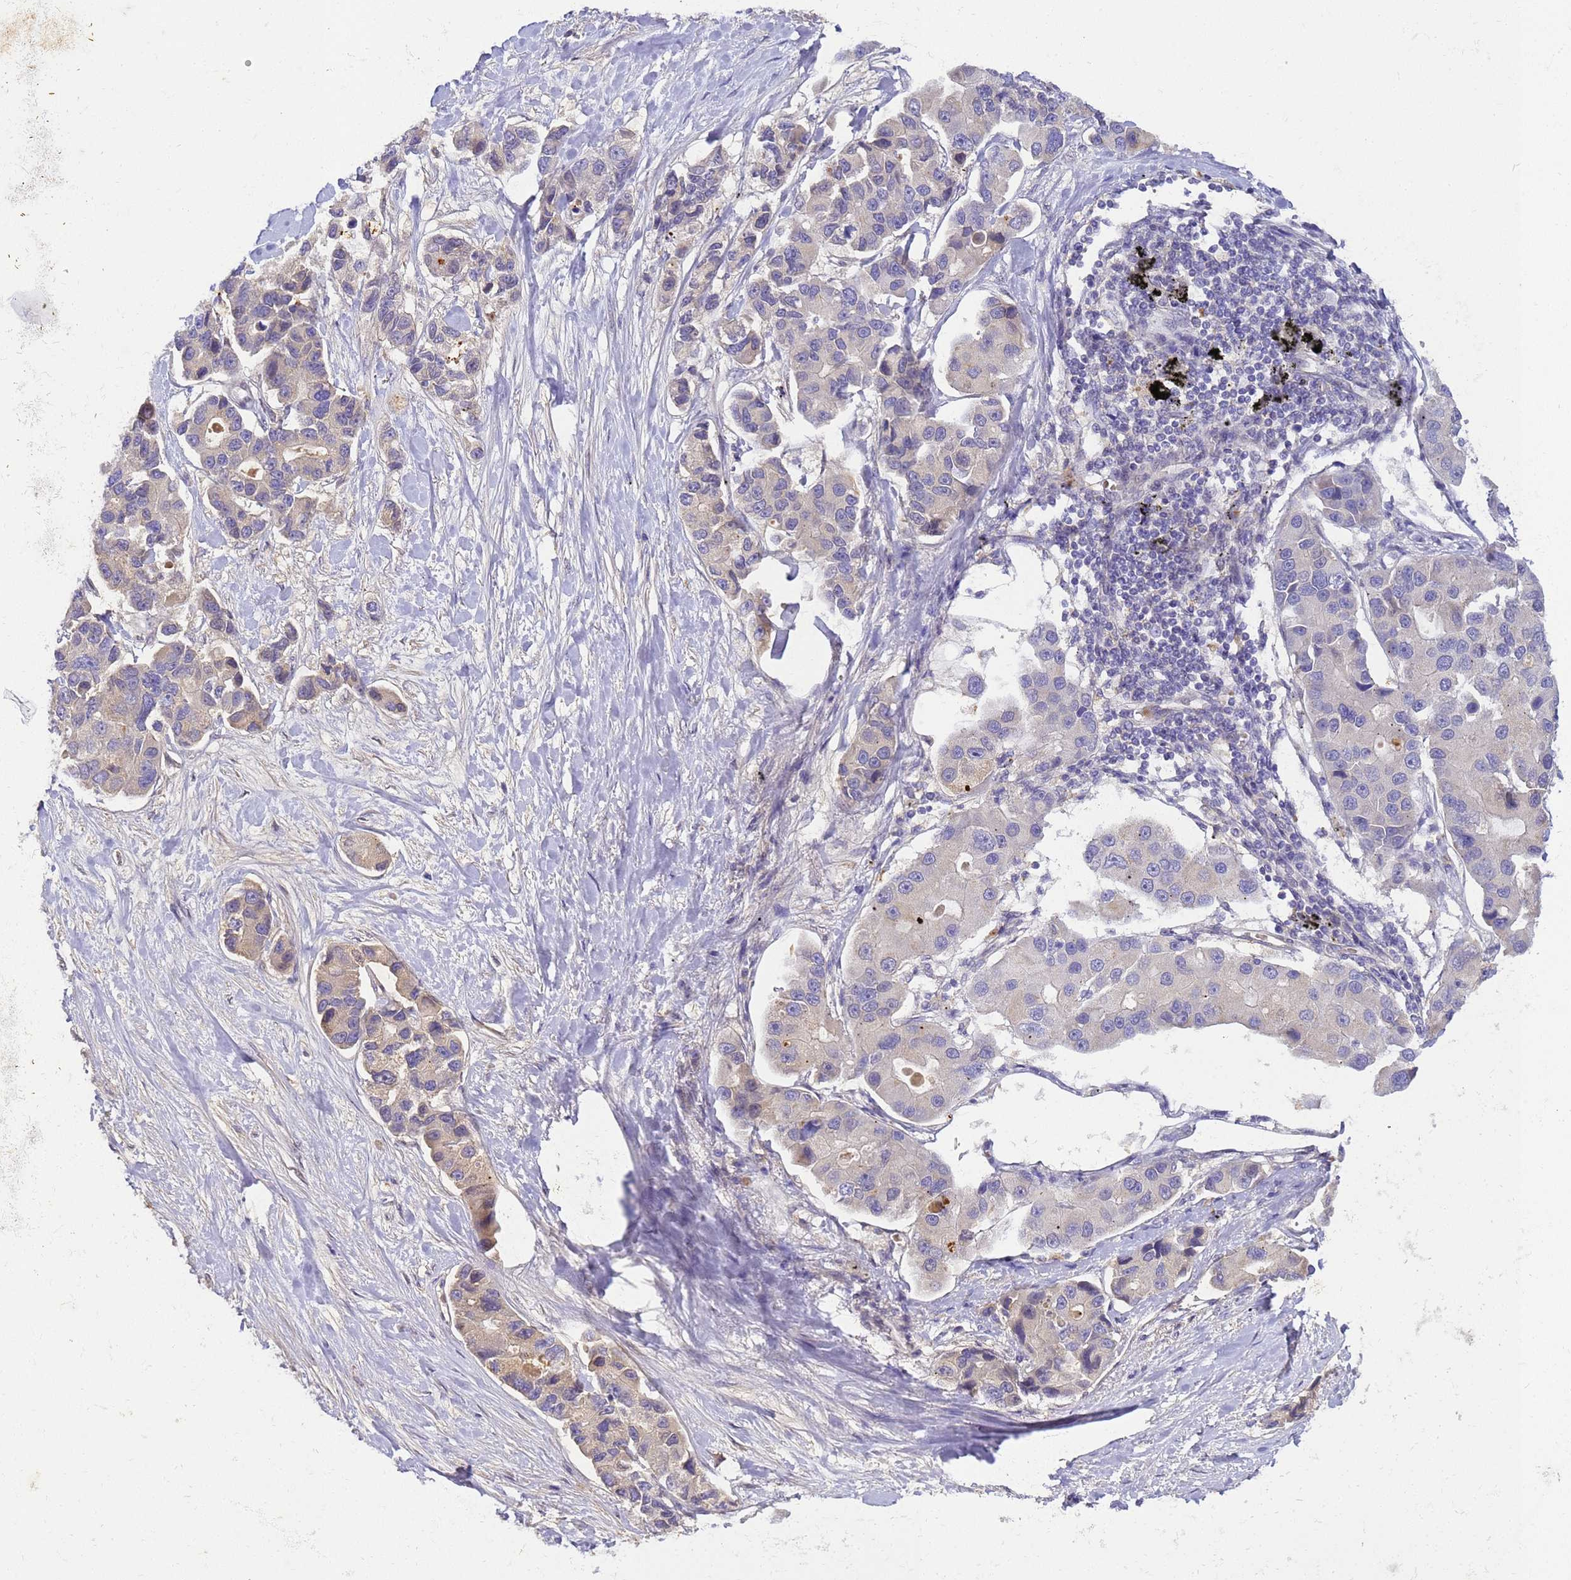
{"staining": {"intensity": "weak", "quantity": "<25%", "location": "cytoplasmic/membranous"}, "tissue": "lung cancer", "cell_type": "Tumor cells", "image_type": "cancer", "snomed": [{"axis": "morphology", "description": "Adenocarcinoma, NOS"}, {"axis": "topography", "description": "Lung"}], "caption": "Immunohistochemistry histopathology image of human adenocarcinoma (lung) stained for a protein (brown), which shows no positivity in tumor cells. (DAB immunohistochemistry (IHC) with hematoxylin counter stain).", "gene": "TBCD", "patient": {"sex": "female", "age": 54}}